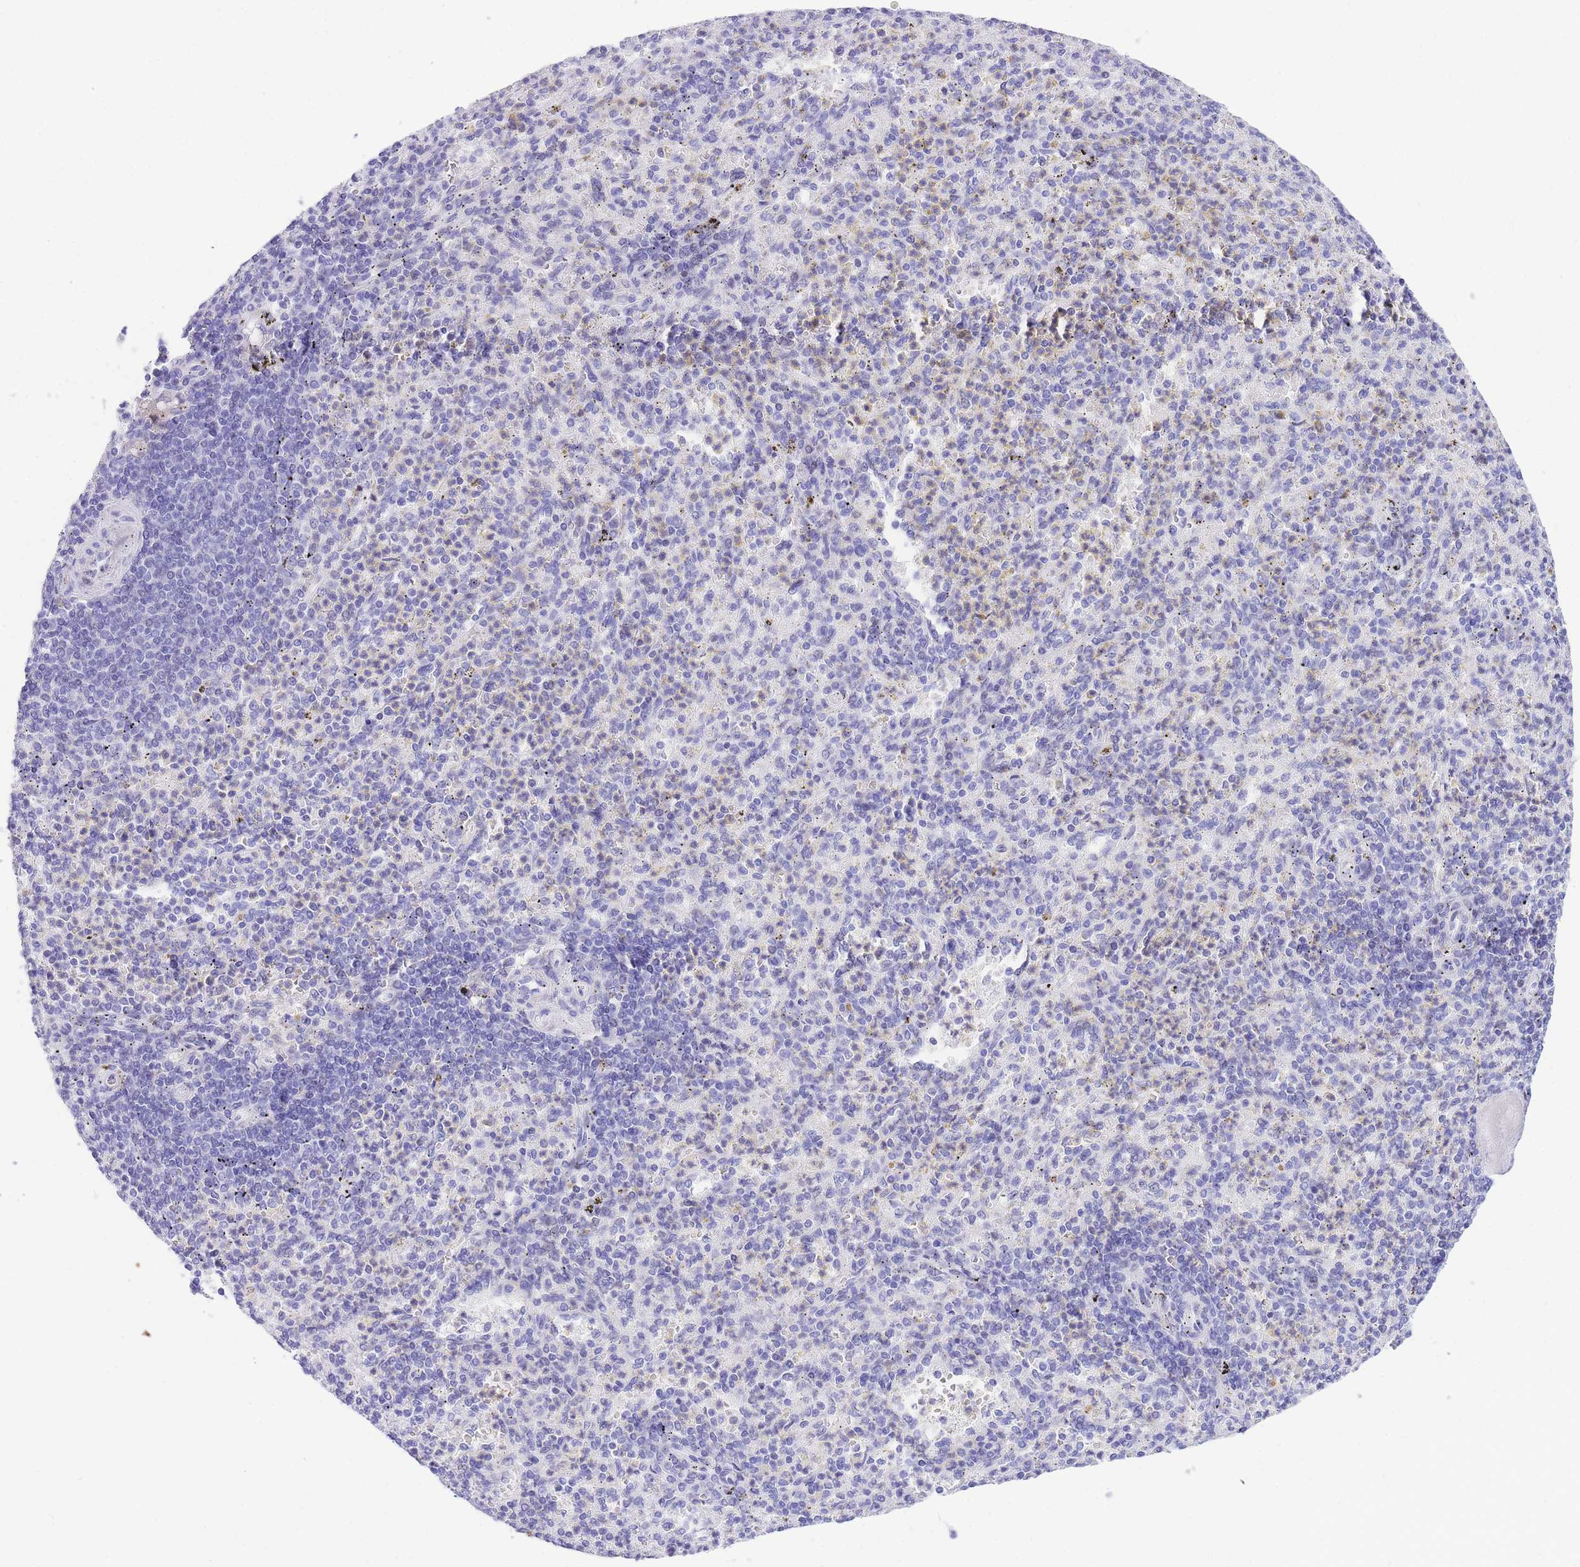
{"staining": {"intensity": "negative", "quantity": "none", "location": "none"}, "tissue": "spleen", "cell_type": "Cells in red pulp", "image_type": "normal", "snomed": [{"axis": "morphology", "description": "Normal tissue, NOS"}, {"axis": "topography", "description": "Spleen"}], "caption": "High power microscopy photomicrograph of an immunohistochemistry micrograph of normal spleen, revealing no significant staining in cells in red pulp.", "gene": "TIFAB", "patient": {"sex": "female", "age": 74}}